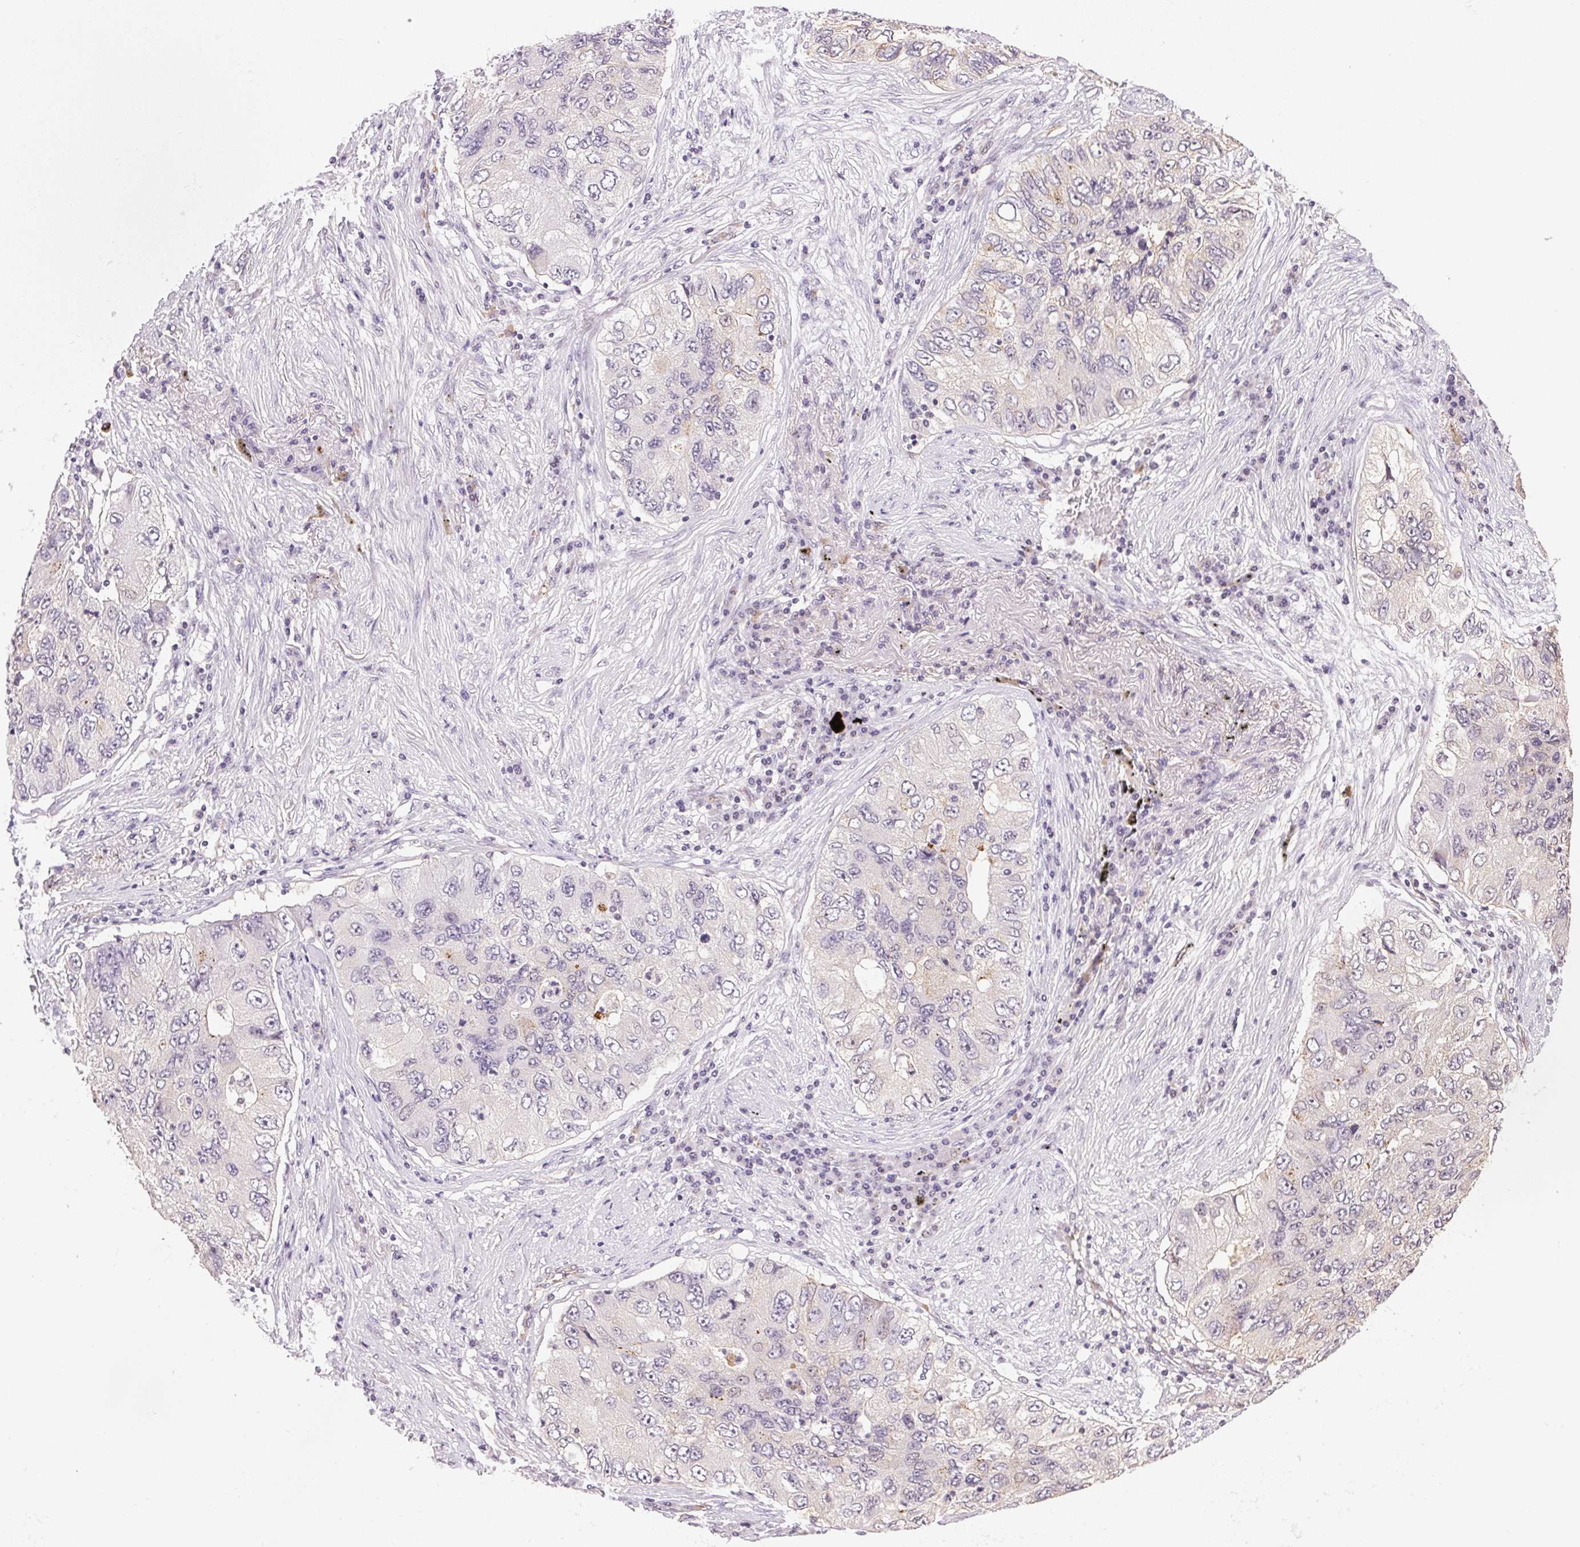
{"staining": {"intensity": "strong", "quantity": "<25%", "location": "cytoplasmic/membranous"}, "tissue": "lung cancer", "cell_type": "Tumor cells", "image_type": "cancer", "snomed": [{"axis": "morphology", "description": "Adenocarcinoma, NOS"}, {"axis": "morphology", "description": "Adenocarcinoma, metastatic, NOS"}, {"axis": "topography", "description": "Lymph node"}, {"axis": "topography", "description": "Lung"}], "caption": "Immunohistochemical staining of human metastatic adenocarcinoma (lung) shows medium levels of strong cytoplasmic/membranous staining in about <25% of tumor cells.", "gene": "GYG2", "patient": {"sex": "female", "age": 54}}